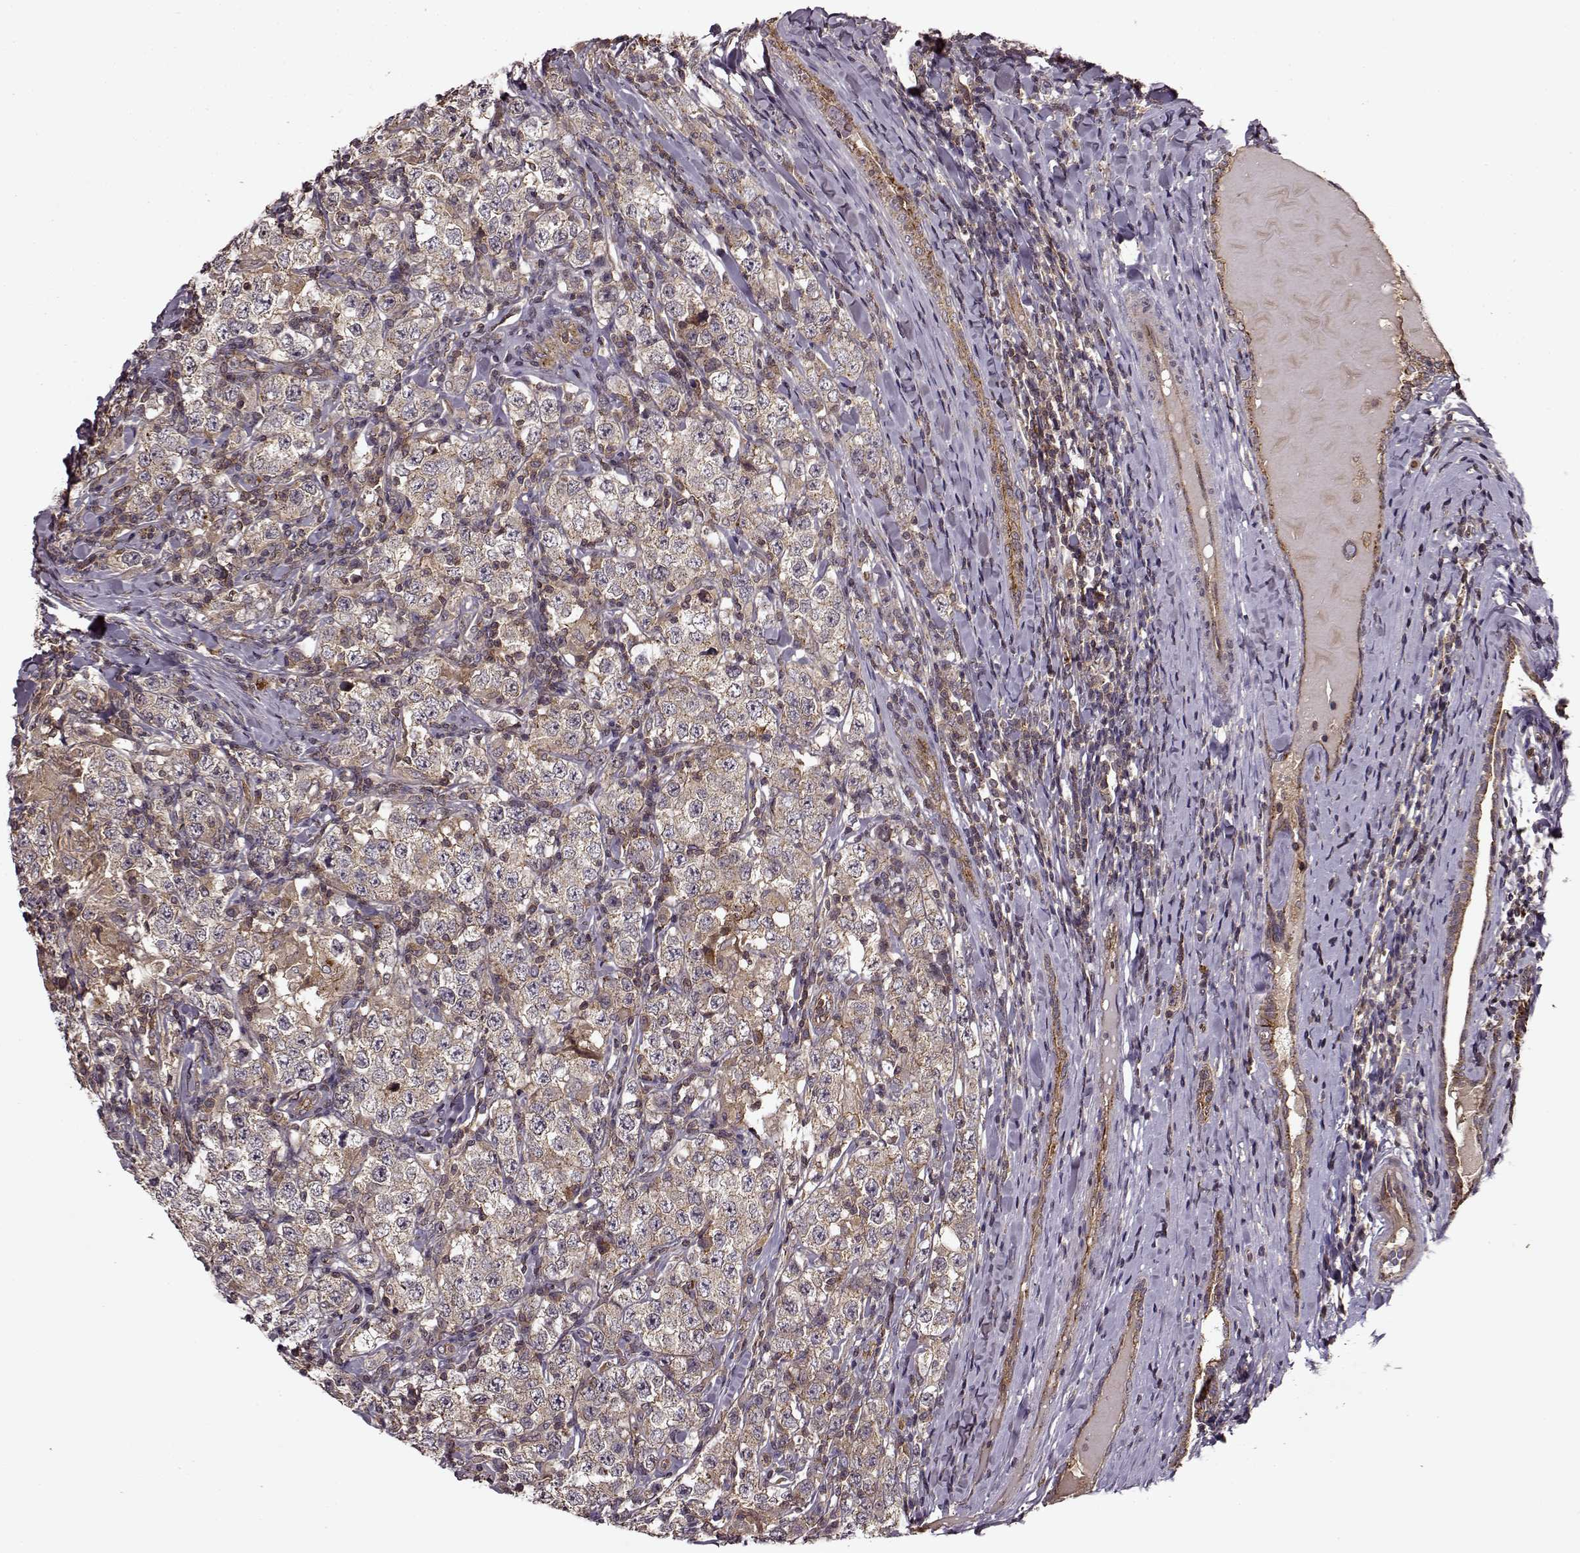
{"staining": {"intensity": "weak", "quantity": ">75%", "location": "cytoplasmic/membranous"}, "tissue": "testis cancer", "cell_type": "Tumor cells", "image_type": "cancer", "snomed": [{"axis": "morphology", "description": "Seminoma, NOS"}, {"axis": "morphology", "description": "Carcinoma, Embryonal, NOS"}, {"axis": "topography", "description": "Testis"}], "caption": "High-power microscopy captured an immunohistochemistry (IHC) photomicrograph of testis embryonal carcinoma, revealing weak cytoplasmic/membranous expression in about >75% of tumor cells. The staining was performed using DAB, with brown indicating positive protein expression. Nuclei are stained blue with hematoxylin.", "gene": "IFRD2", "patient": {"sex": "male", "age": 41}}